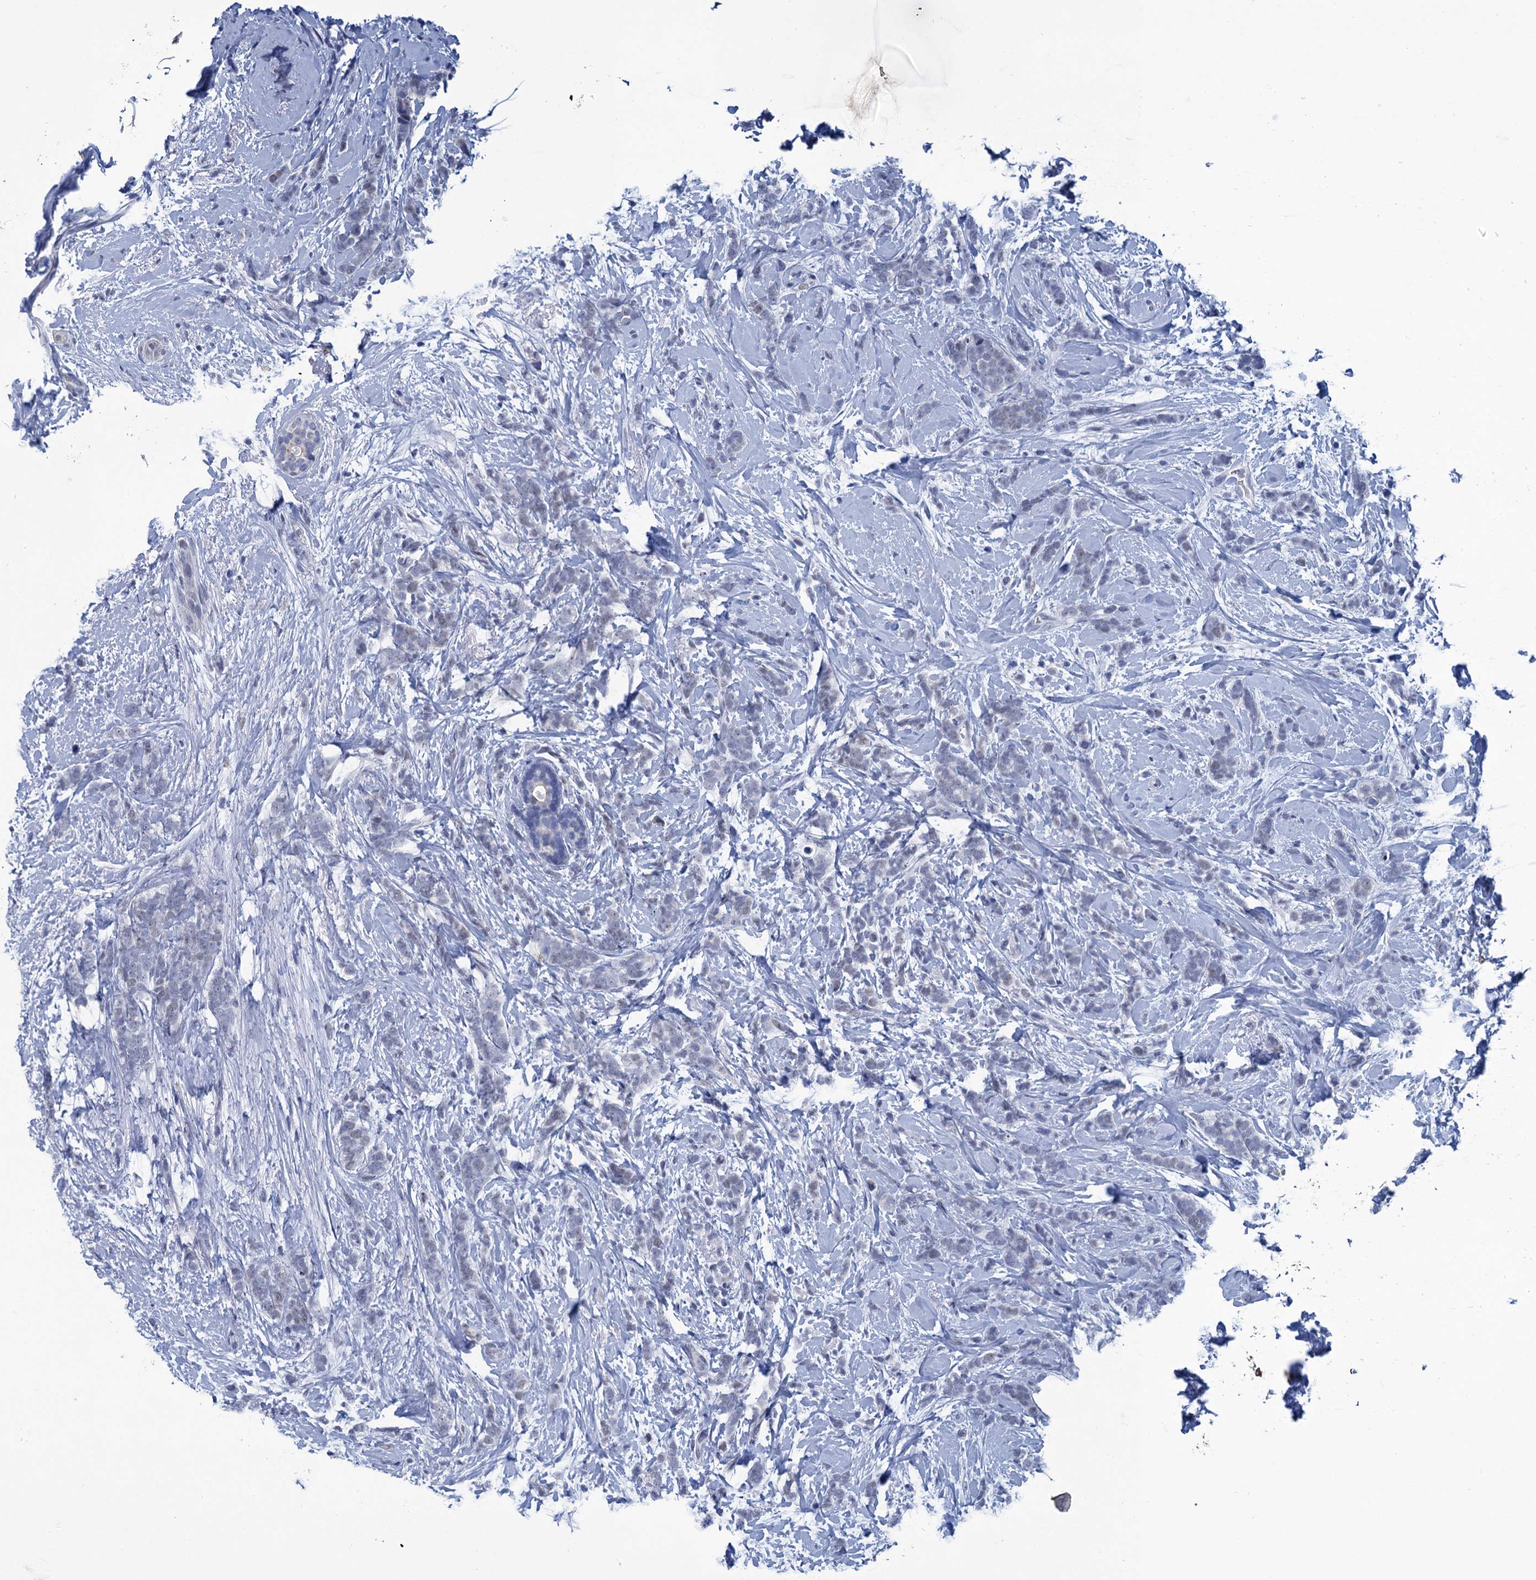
{"staining": {"intensity": "negative", "quantity": "none", "location": "none"}, "tissue": "breast cancer", "cell_type": "Tumor cells", "image_type": "cancer", "snomed": [{"axis": "morphology", "description": "Lobular carcinoma"}, {"axis": "topography", "description": "Breast"}], "caption": "A micrograph of human breast lobular carcinoma is negative for staining in tumor cells. The staining was performed using DAB to visualize the protein expression in brown, while the nuclei were stained in blue with hematoxylin (Magnification: 20x).", "gene": "GINS3", "patient": {"sex": "female", "age": 58}}